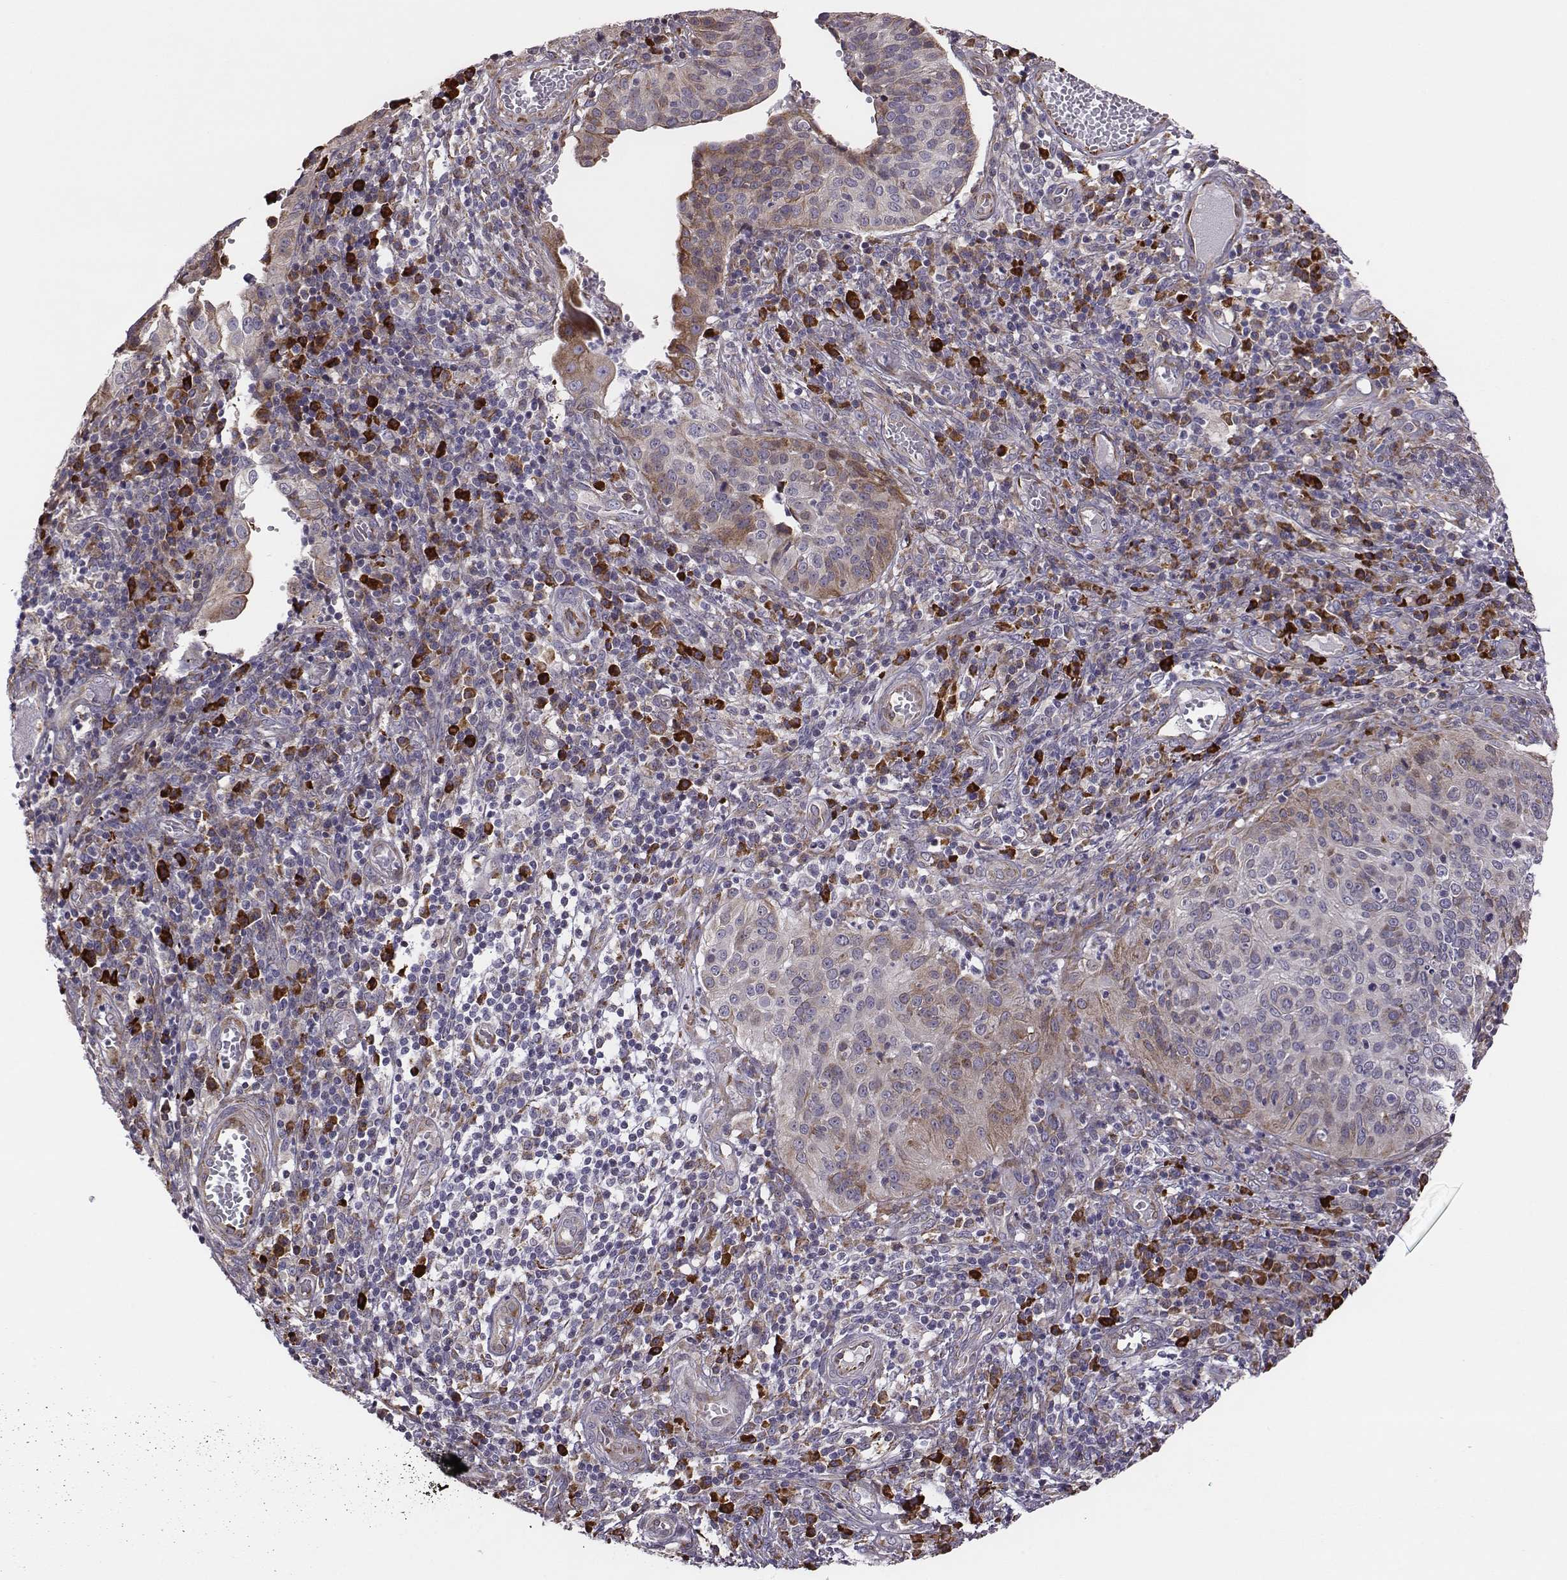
{"staining": {"intensity": "moderate", "quantity": ">75%", "location": "cytoplasmic/membranous"}, "tissue": "cervical cancer", "cell_type": "Tumor cells", "image_type": "cancer", "snomed": [{"axis": "morphology", "description": "Squamous cell carcinoma, NOS"}, {"axis": "topography", "description": "Cervix"}], "caption": "Immunohistochemical staining of human cervical cancer exhibits medium levels of moderate cytoplasmic/membranous protein positivity in about >75% of tumor cells.", "gene": "SELENOI", "patient": {"sex": "female", "age": 39}}